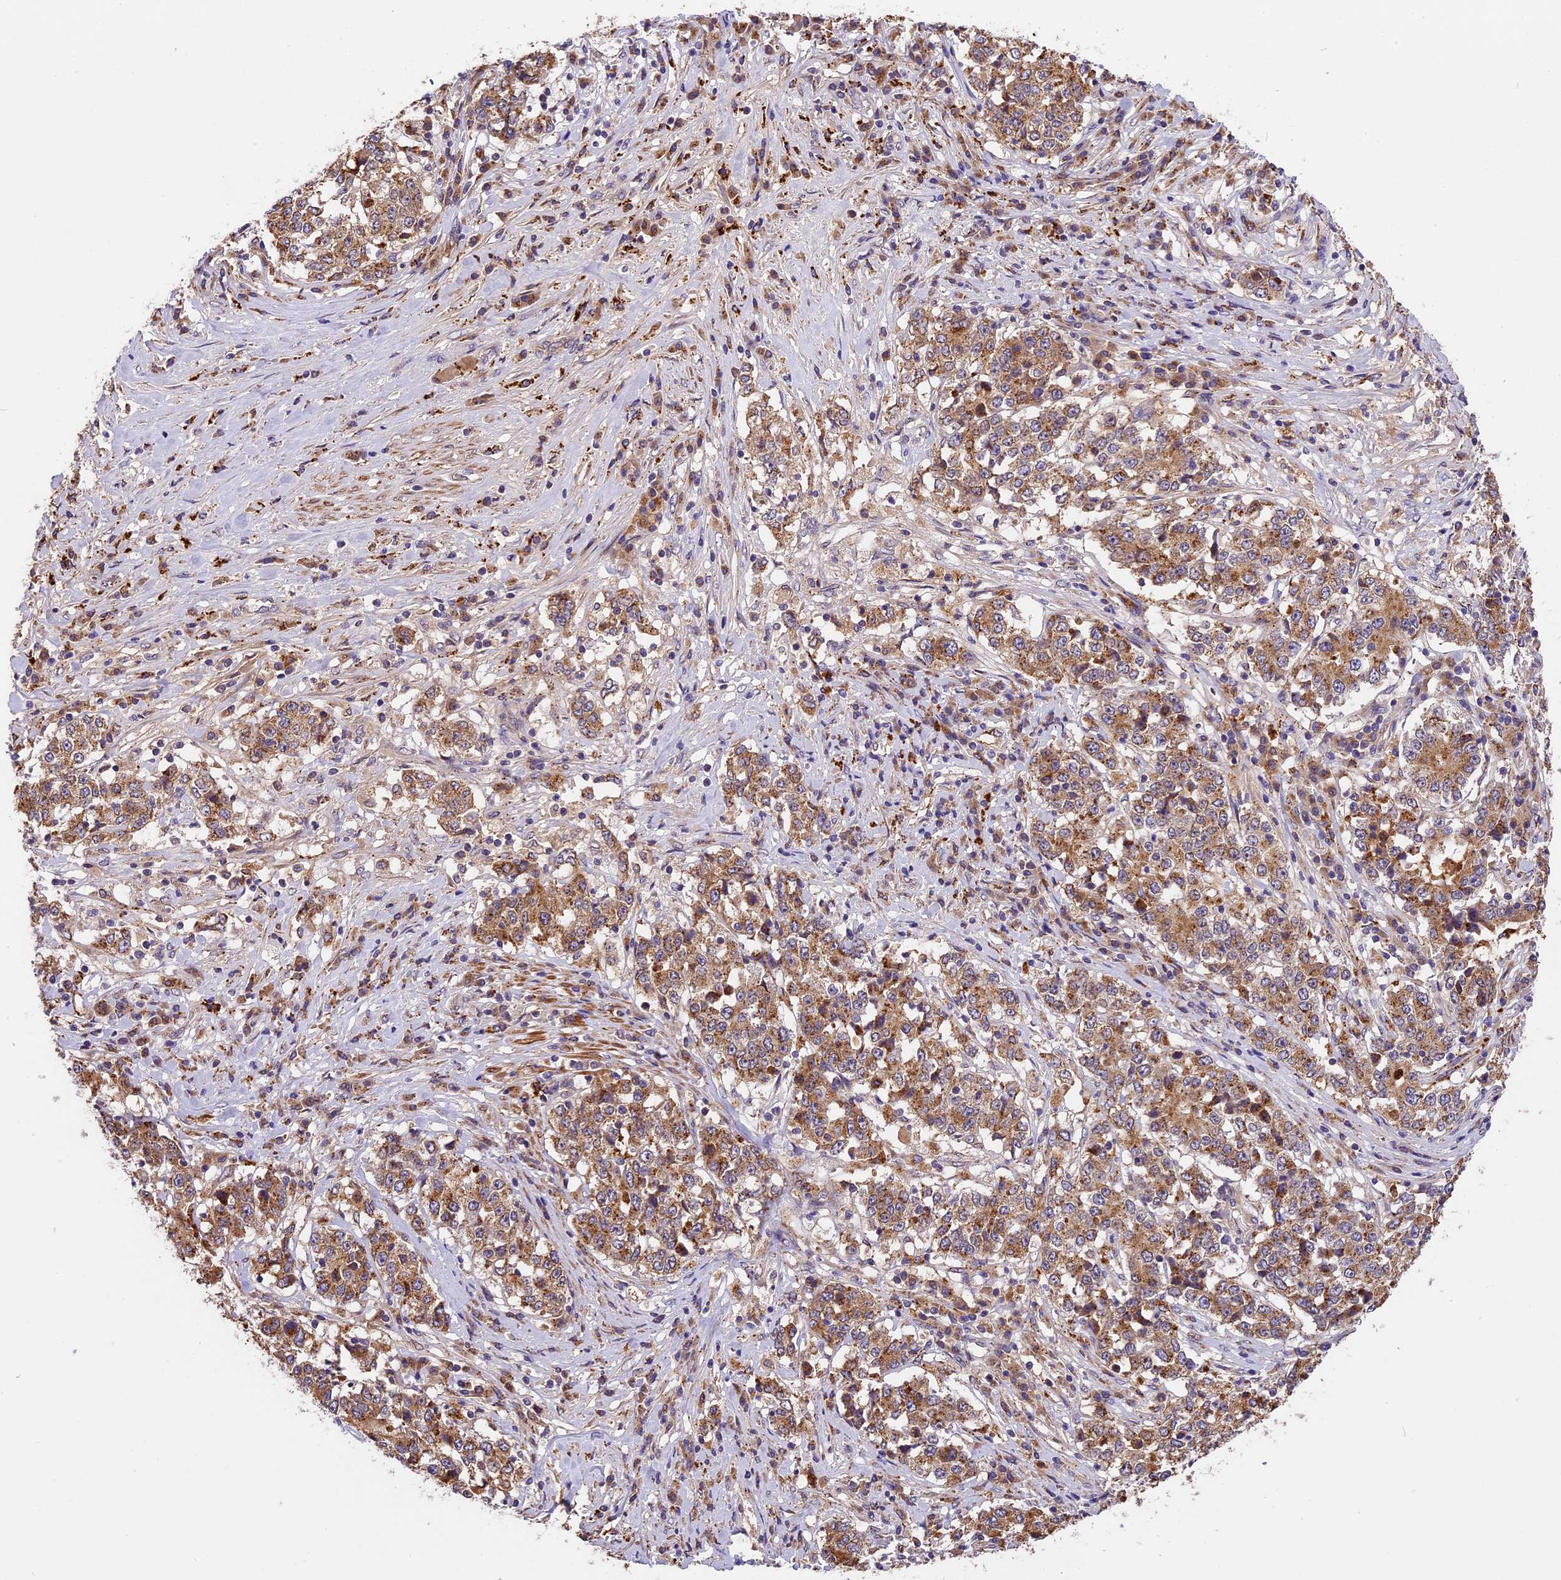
{"staining": {"intensity": "moderate", "quantity": ">75%", "location": "cytoplasmic/membranous"}, "tissue": "stomach cancer", "cell_type": "Tumor cells", "image_type": "cancer", "snomed": [{"axis": "morphology", "description": "Adenocarcinoma, NOS"}, {"axis": "topography", "description": "Stomach"}], "caption": "Stomach cancer (adenocarcinoma) stained for a protein (brown) reveals moderate cytoplasmic/membranous positive expression in approximately >75% of tumor cells.", "gene": "COPE", "patient": {"sex": "male", "age": 59}}